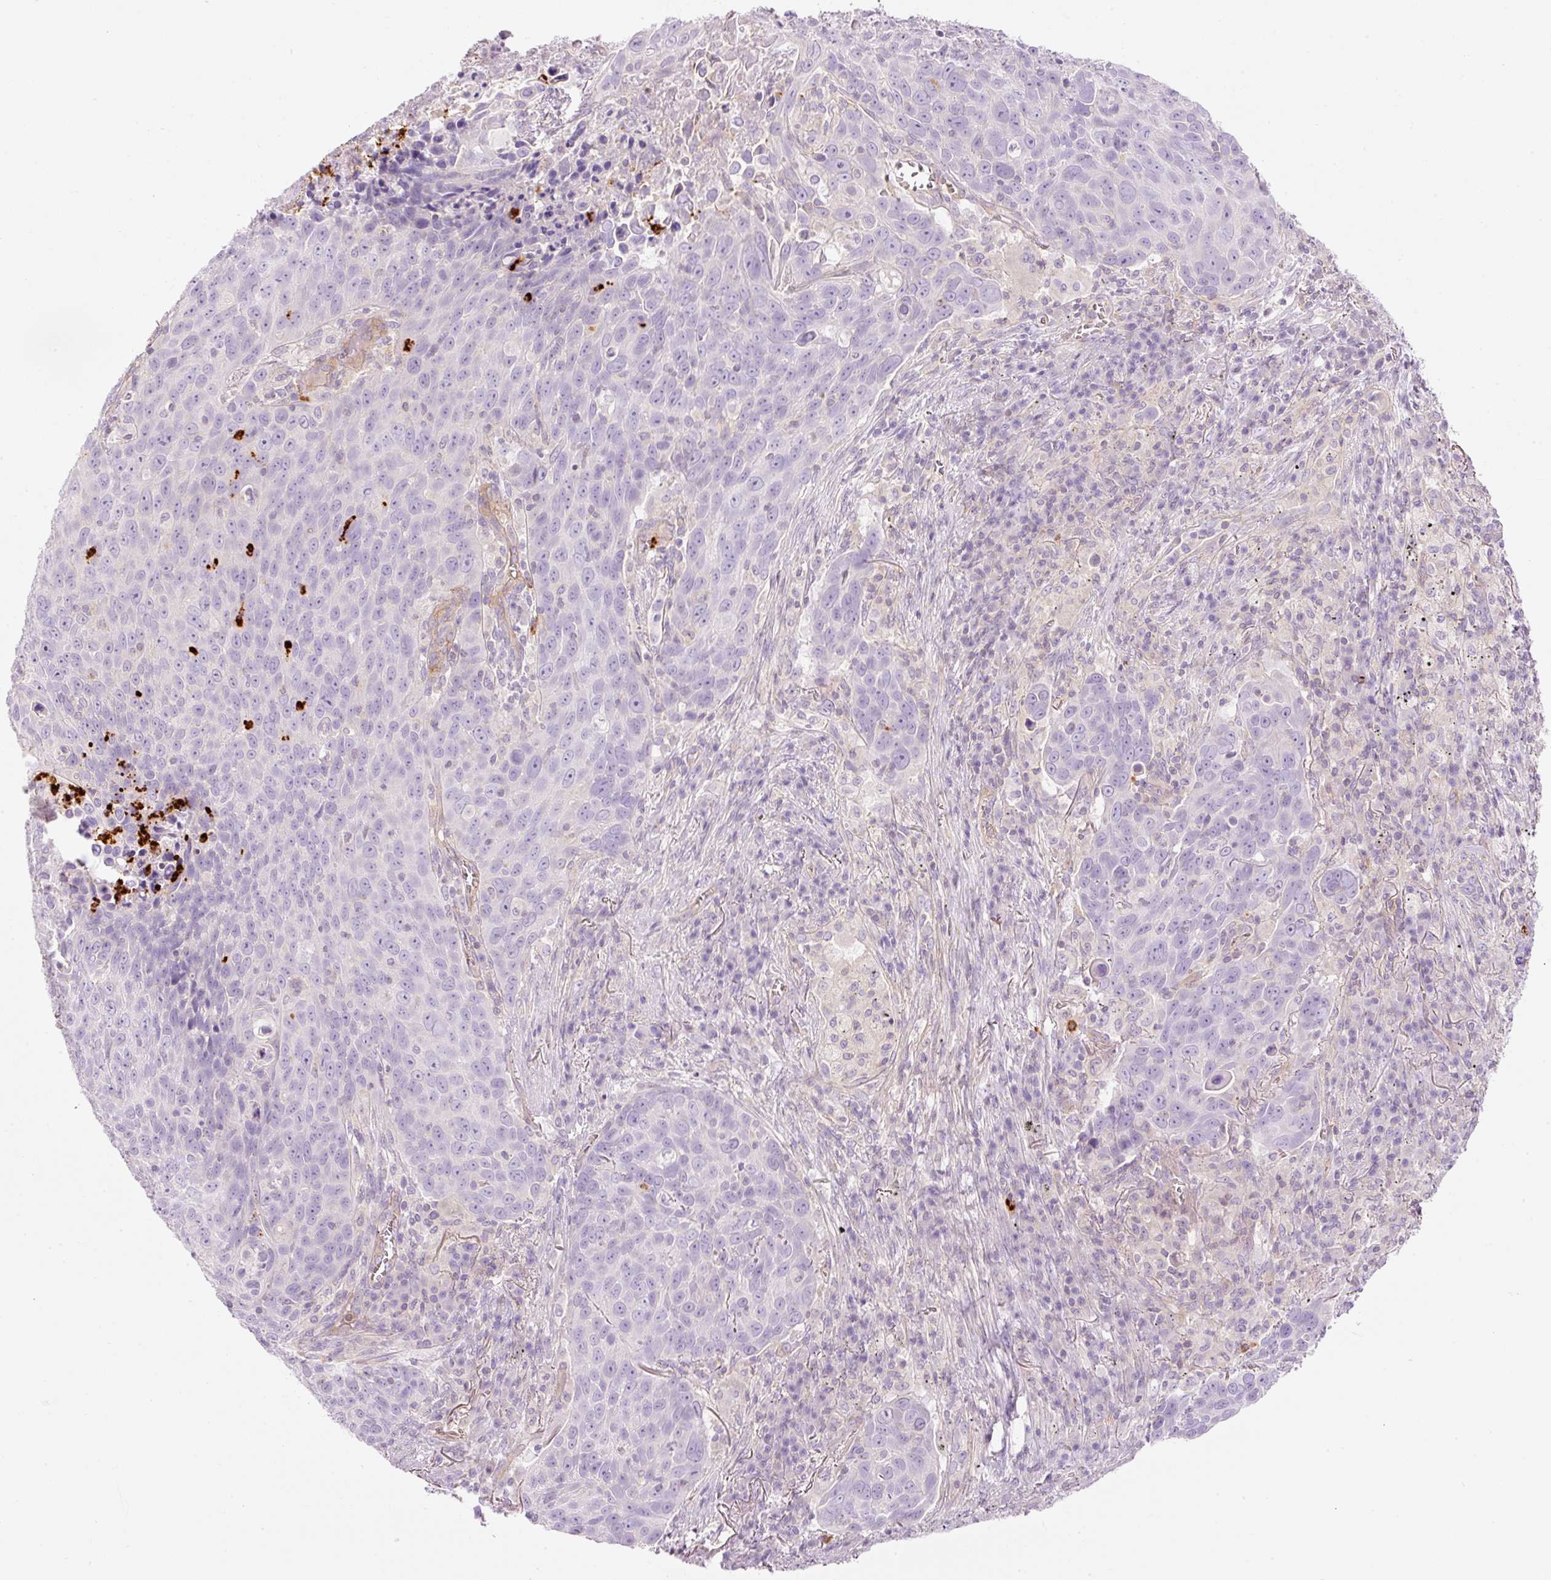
{"staining": {"intensity": "negative", "quantity": "none", "location": "none"}, "tissue": "lung cancer", "cell_type": "Tumor cells", "image_type": "cancer", "snomed": [{"axis": "morphology", "description": "Squamous cell carcinoma, NOS"}, {"axis": "topography", "description": "Lung"}], "caption": "Squamous cell carcinoma (lung) stained for a protein using immunohistochemistry shows no expression tumor cells.", "gene": "MAP3K3", "patient": {"sex": "male", "age": 78}}